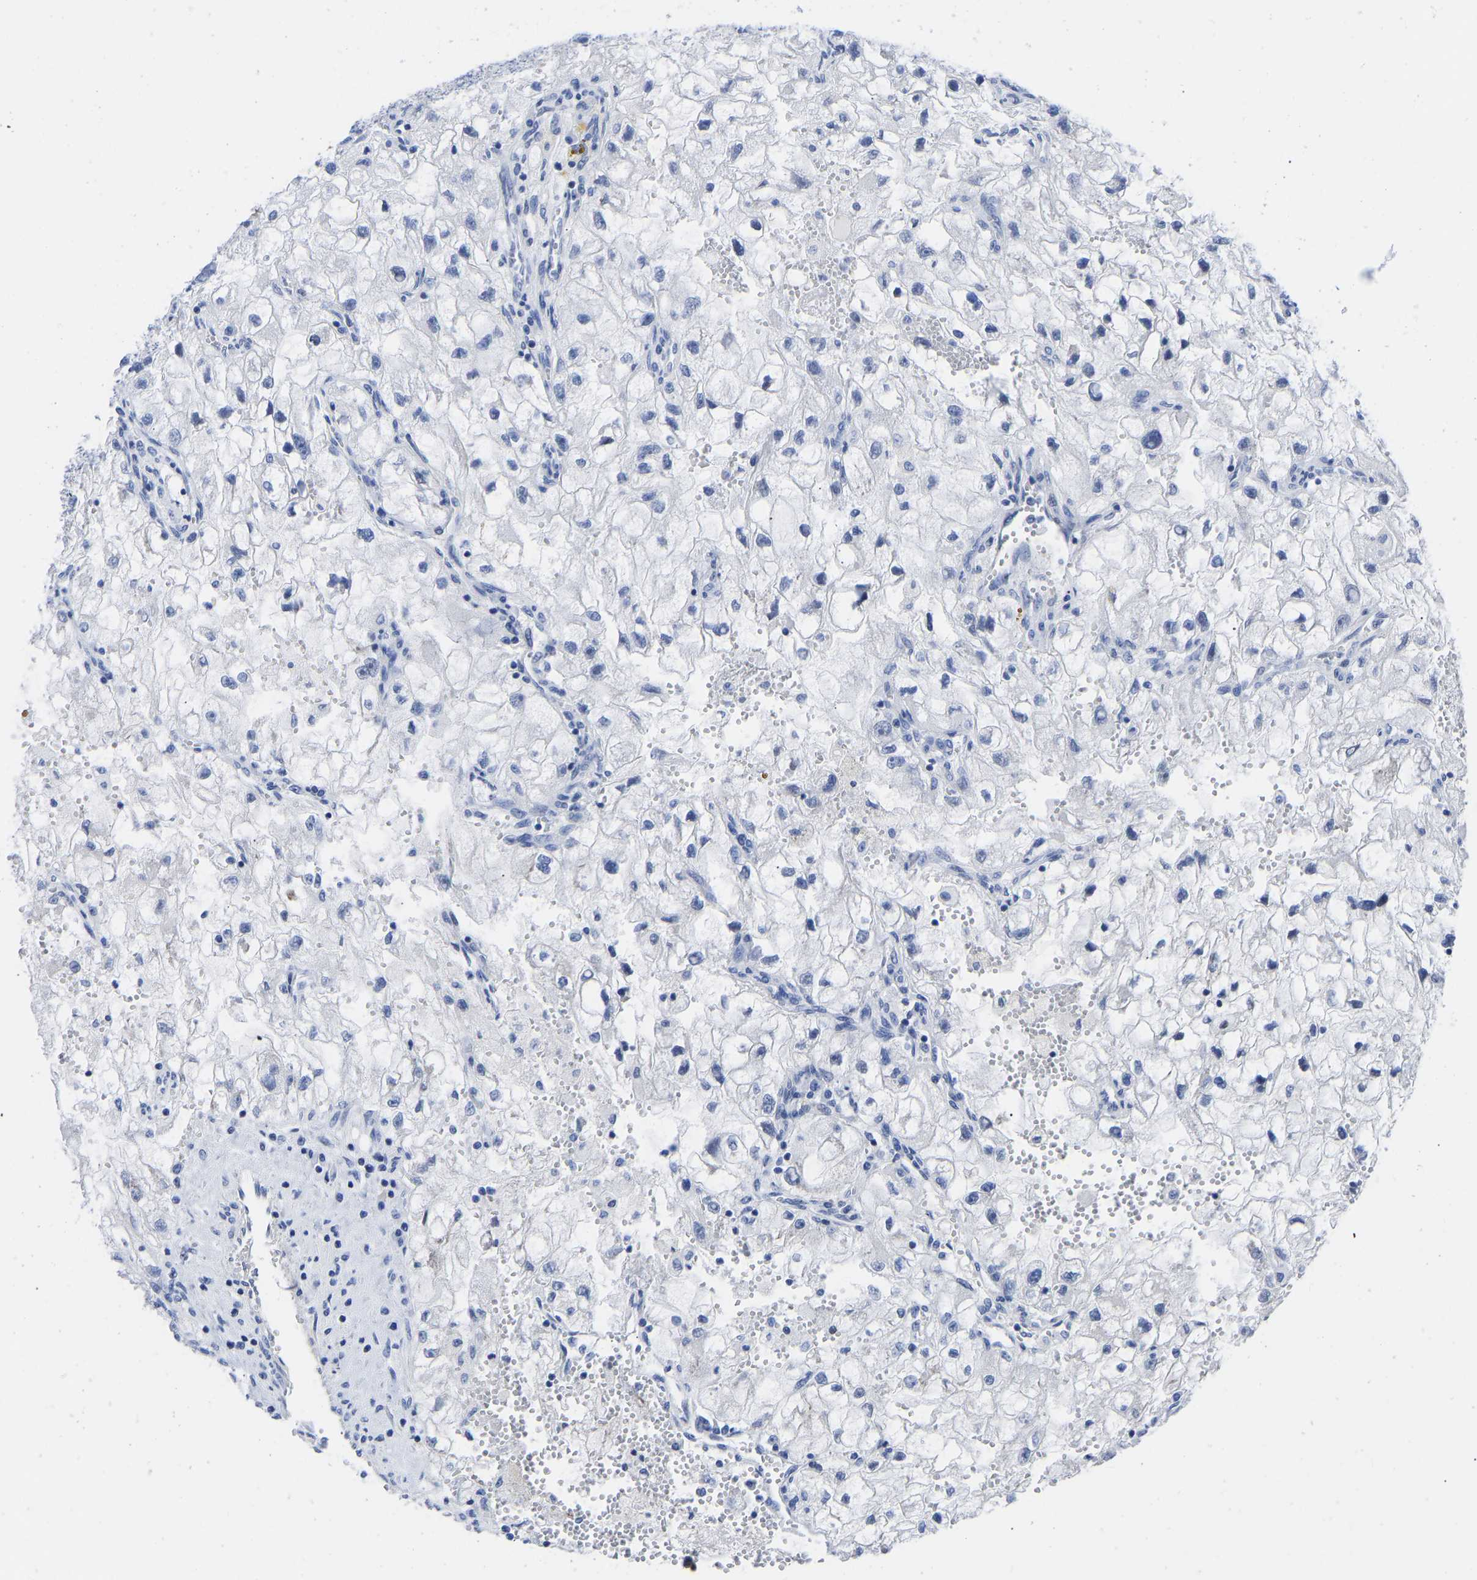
{"staining": {"intensity": "negative", "quantity": "none", "location": "none"}, "tissue": "renal cancer", "cell_type": "Tumor cells", "image_type": "cancer", "snomed": [{"axis": "morphology", "description": "Adenocarcinoma, NOS"}, {"axis": "topography", "description": "Kidney"}], "caption": "Tumor cells show no significant expression in adenocarcinoma (renal). (IHC, brightfield microscopy, high magnification).", "gene": "GPA33", "patient": {"sex": "female", "age": 70}}